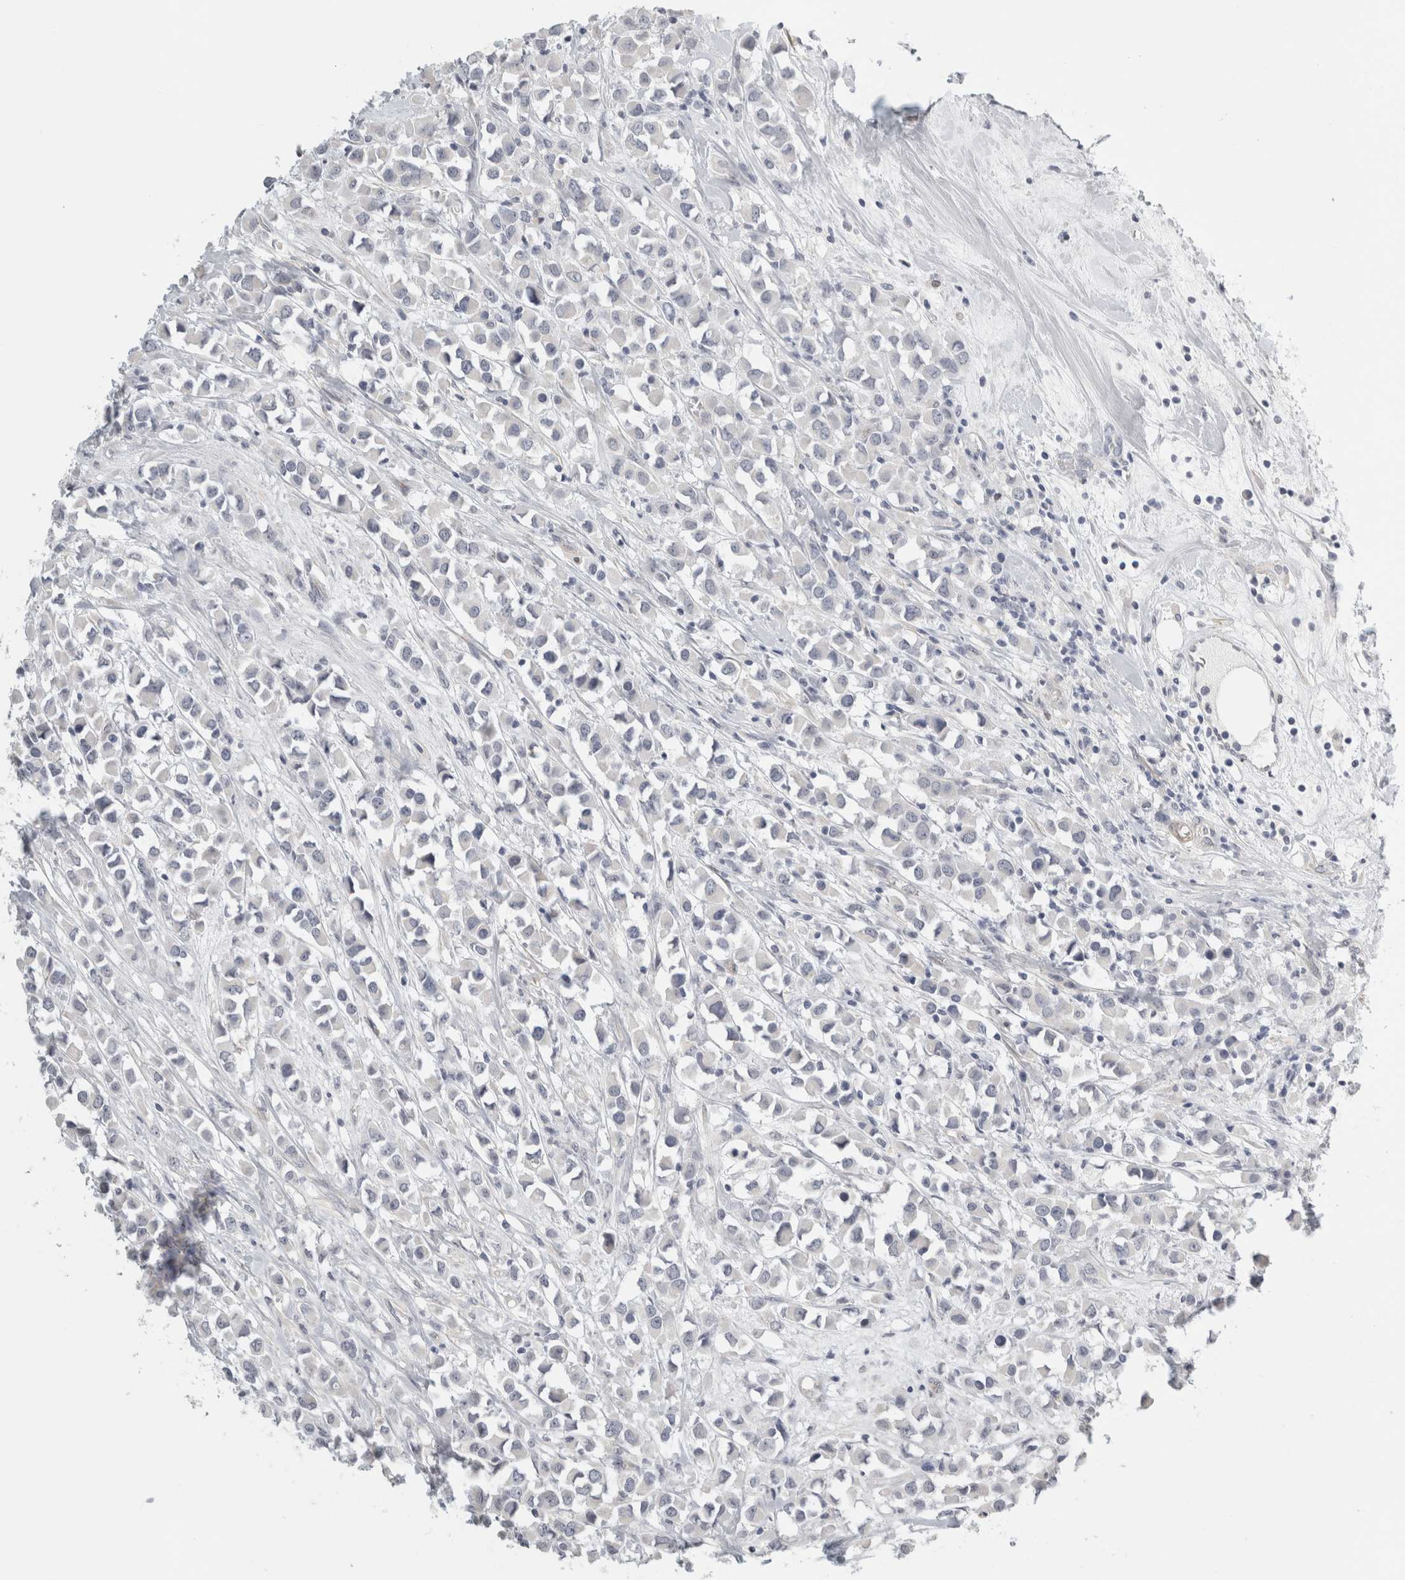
{"staining": {"intensity": "negative", "quantity": "none", "location": "none"}, "tissue": "breast cancer", "cell_type": "Tumor cells", "image_type": "cancer", "snomed": [{"axis": "morphology", "description": "Duct carcinoma"}, {"axis": "topography", "description": "Breast"}], "caption": "Histopathology image shows no protein positivity in tumor cells of breast cancer (infiltrating ductal carcinoma) tissue. (Stains: DAB immunohistochemistry with hematoxylin counter stain, Microscopy: brightfield microscopy at high magnification).", "gene": "FBLIM1", "patient": {"sex": "female", "age": 61}}